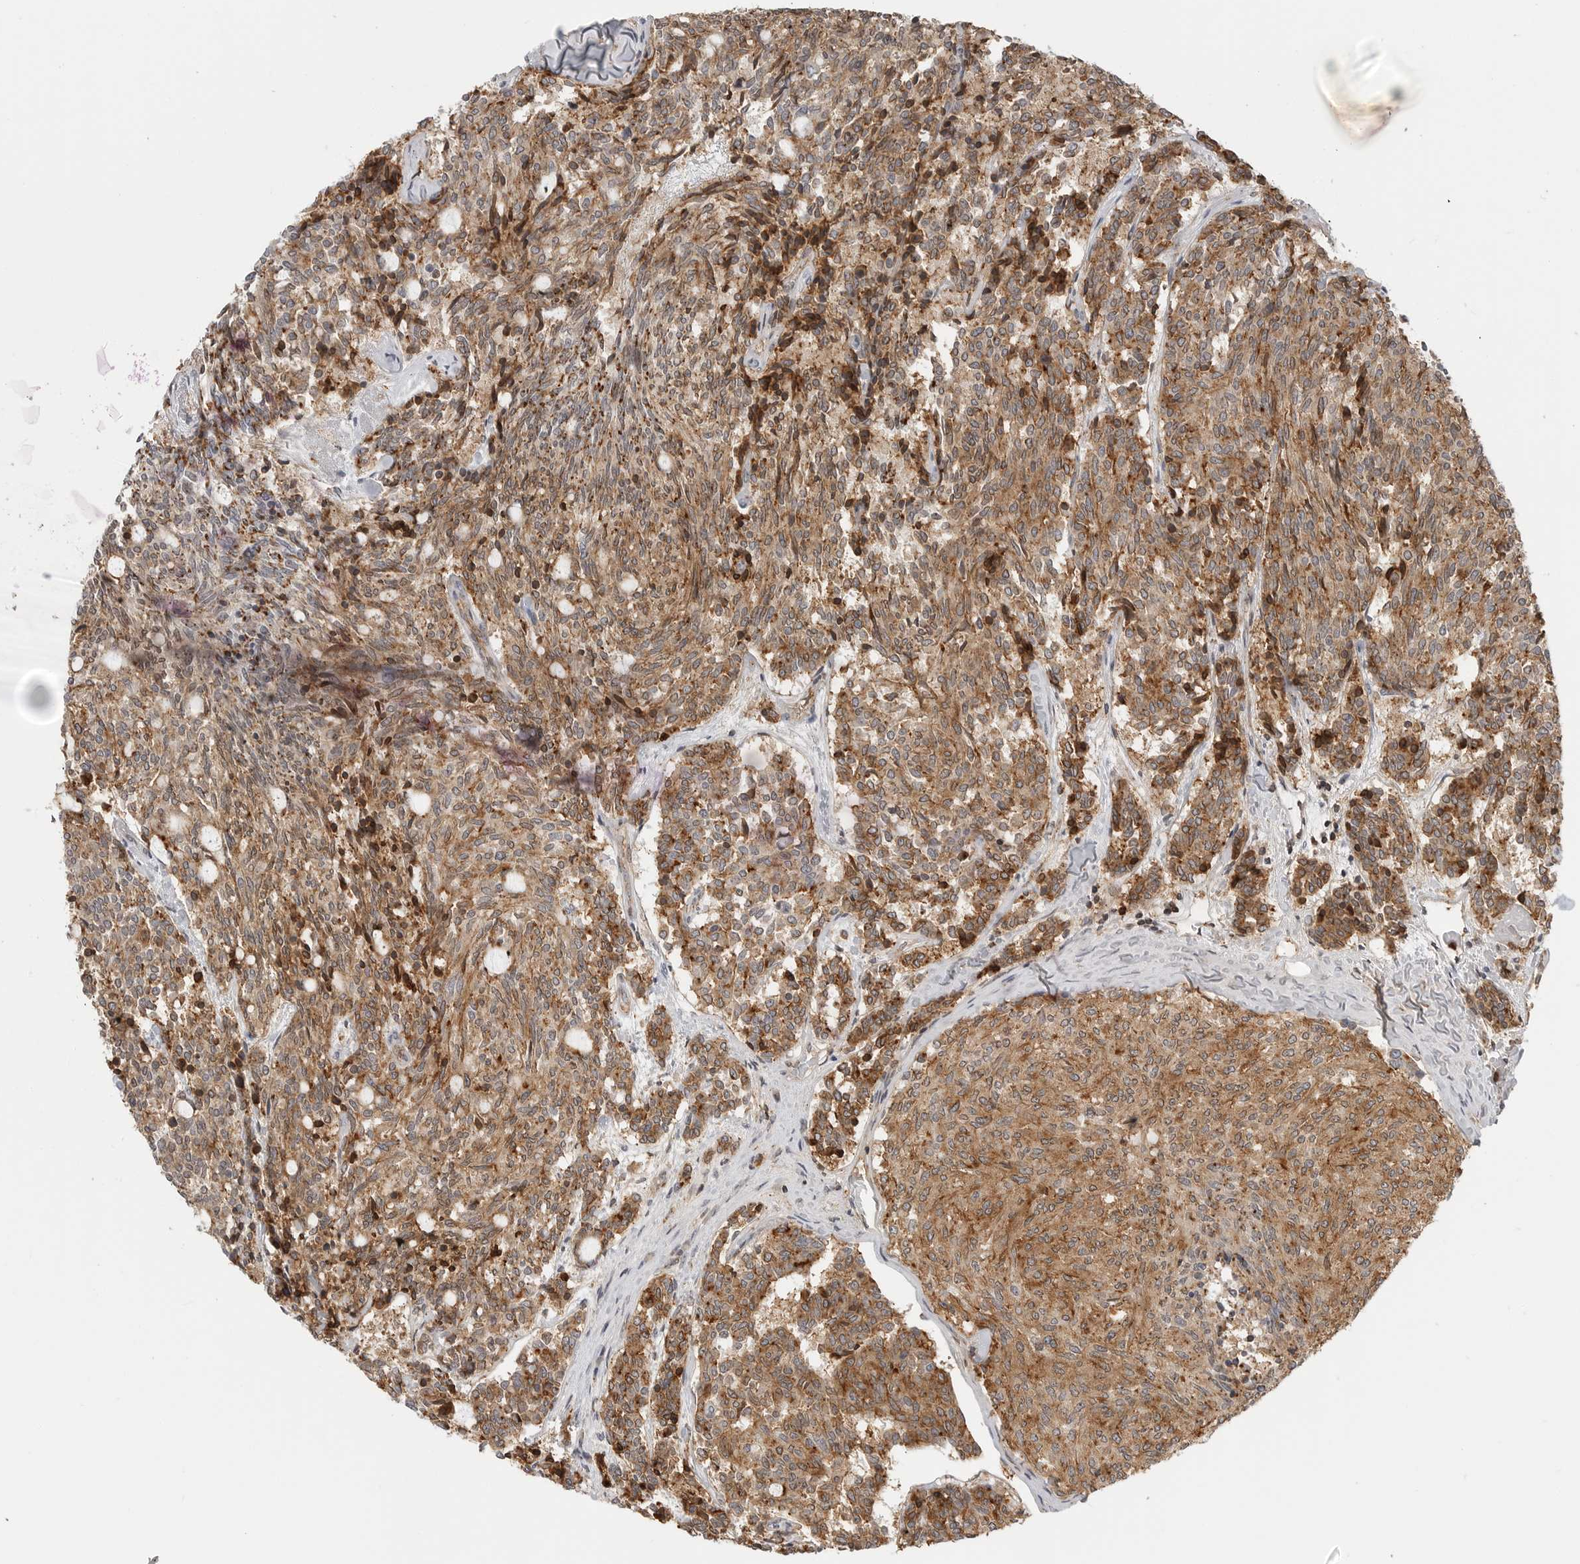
{"staining": {"intensity": "moderate", "quantity": ">75%", "location": "cytoplasmic/membranous"}, "tissue": "carcinoid", "cell_type": "Tumor cells", "image_type": "cancer", "snomed": [{"axis": "morphology", "description": "Carcinoid, malignant, NOS"}, {"axis": "topography", "description": "Pancreas"}], "caption": "Protein staining of carcinoid tissue reveals moderate cytoplasmic/membranous staining in about >75% of tumor cells.", "gene": "ANXA11", "patient": {"sex": "female", "age": 54}}